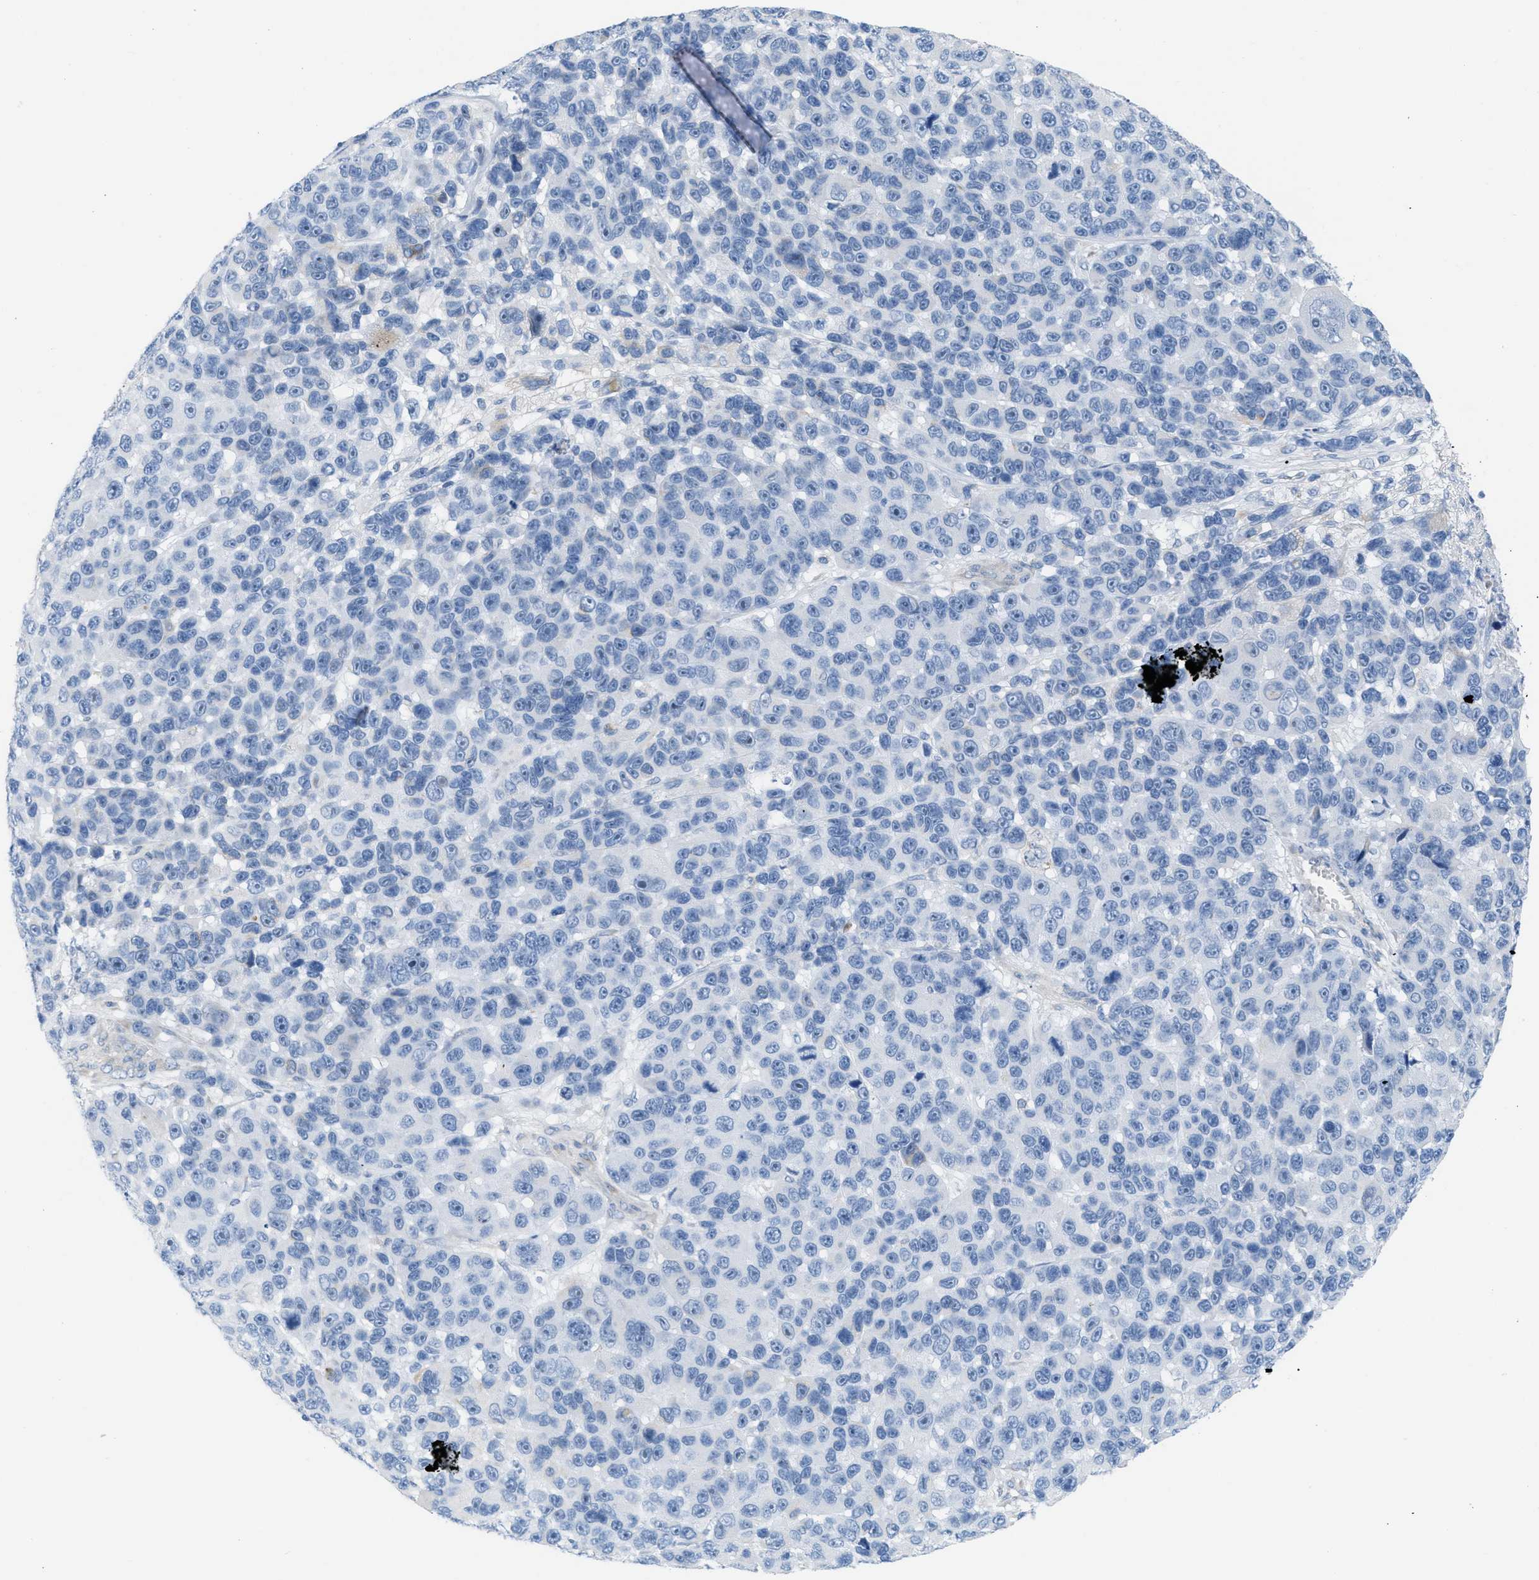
{"staining": {"intensity": "negative", "quantity": "none", "location": "none"}, "tissue": "melanoma", "cell_type": "Tumor cells", "image_type": "cancer", "snomed": [{"axis": "morphology", "description": "Malignant melanoma, NOS"}, {"axis": "topography", "description": "Skin"}], "caption": "There is no significant positivity in tumor cells of melanoma.", "gene": "ASGR1", "patient": {"sex": "male", "age": 53}}